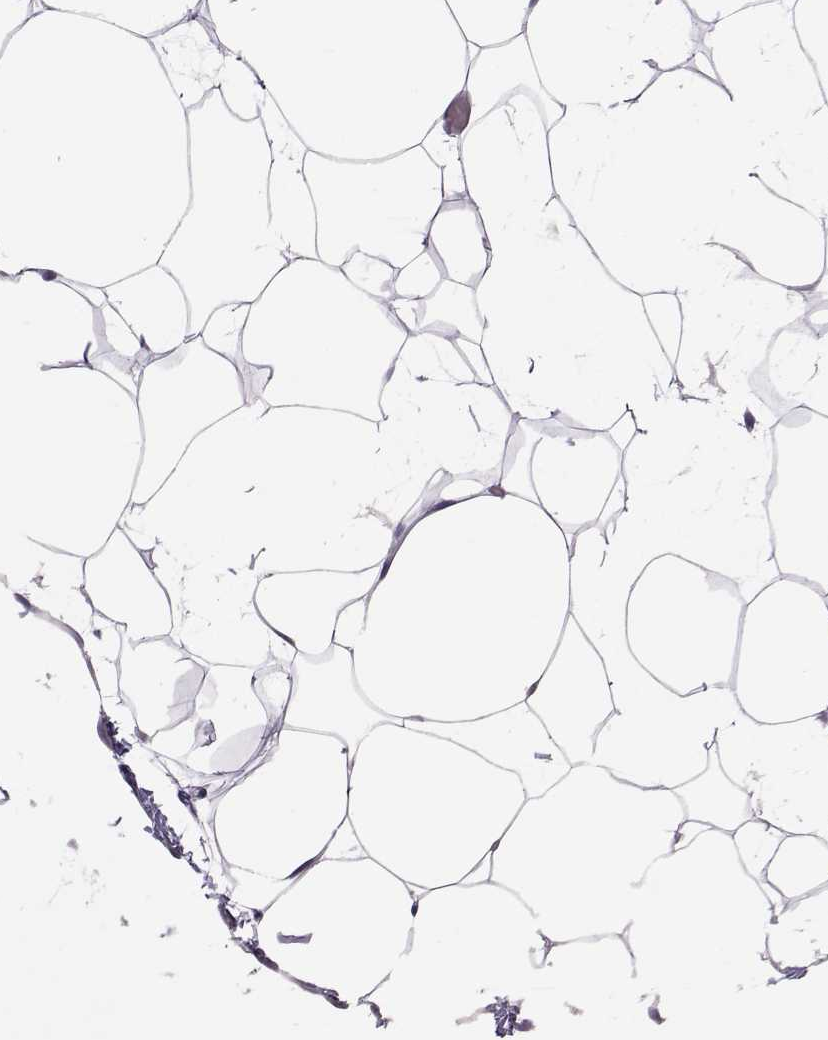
{"staining": {"intensity": "negative", "quantity": "none", "location": "none"}, "tissue": "adipose tissue", "cell_type": "Adipocytes", "image_type": "normal", "snomed": [{"axis": "morphology", "description": "Normal tissue, NOS"}, {"axis": "topography", "description": "Adipose tissue"}], "caption": "Immunohistochemistry photomicrograph of benign human adipose tissue stained for a protein (brown), which exhibits no positivity in adipocytes.", "gene": "DNAAF1", "patient": {"sex": "male", "age": 57}}